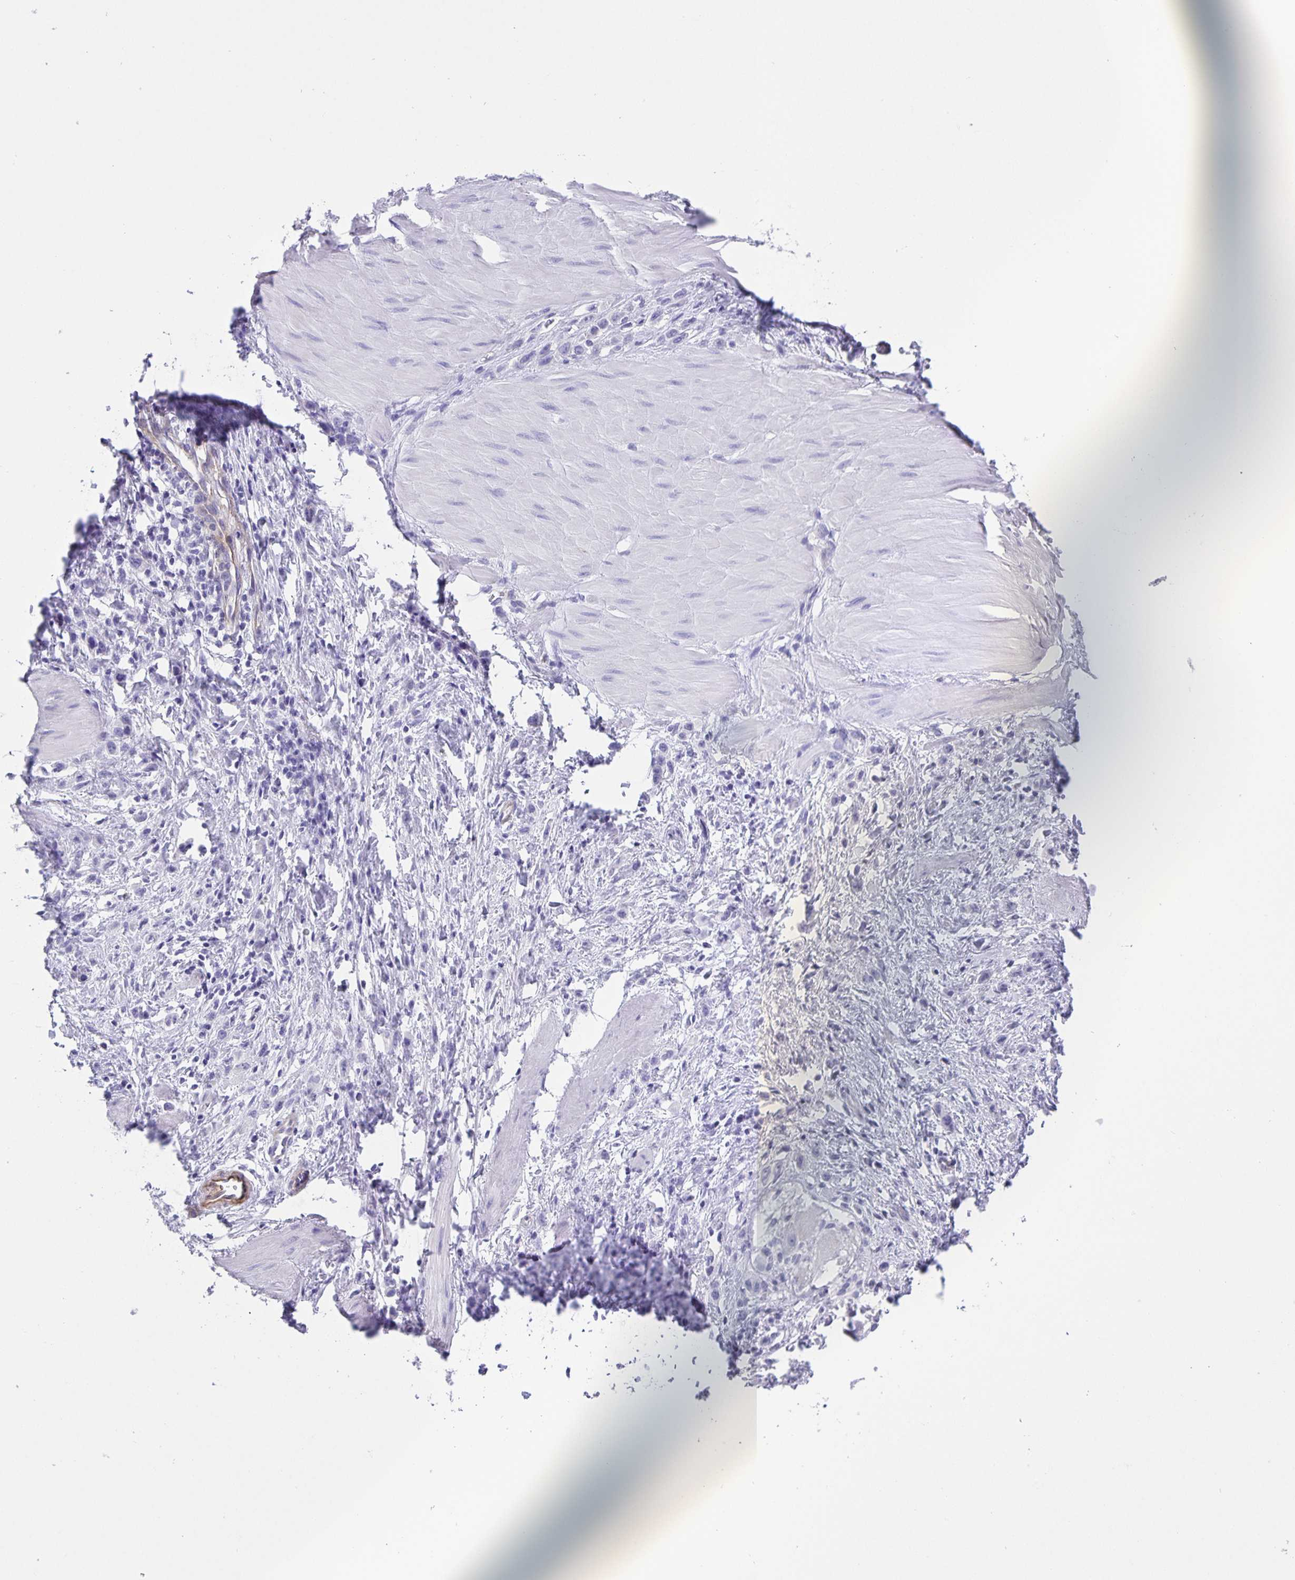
{"staining": {"intensity": "negative", "quantity": "none", "location": "none"}, "tissue": "stomach cancer", "cell_type": "Tumor cells", "image_type": "cancer", "snomed": [{"axis": "morphology", "description": "Adenocarcinoma, NOS"}, {"axis": "topography", "description": "Stomach"}], "caption": "Immunohistochemistry micrograph of neoplastic tissue: human stomach cancer (adenocarcinoma) stained with DAB reveals no significant protein positivity in tumor cells.", "gene": "UBQLN3", "patient": {"sex": "male", "age": 47}}